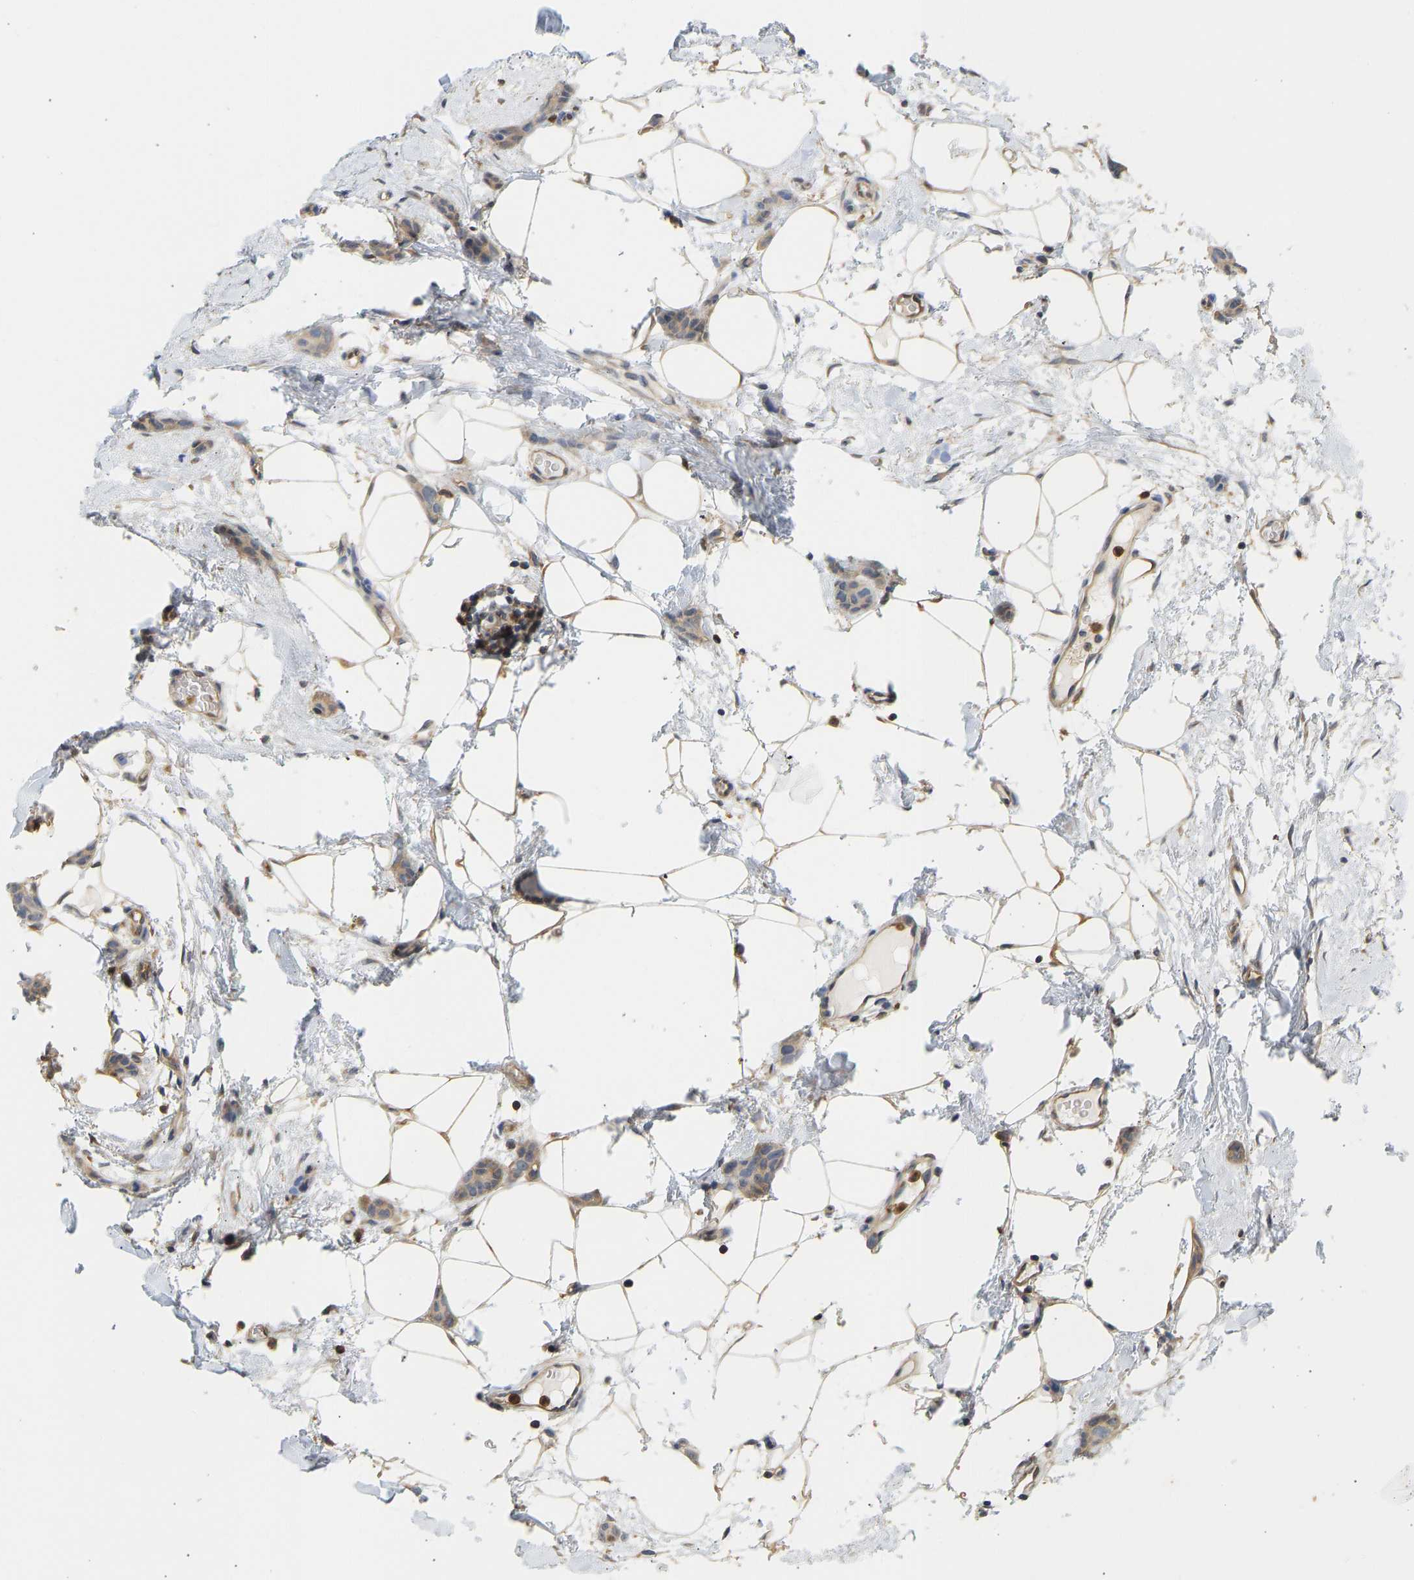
{"staining": {"intensity": "weak", "quantity": ">75%", "location": "cytoplasmic/membranous"}, "tissue": "breast cancer", "cell_type": "Tumor cells", "image_type": "cancer", "snomed": [{"axis": "morphology", "description": "Lobular carcinoma"}, {"axis": "topography", "description": "Skin"}, {"axis": "topography", "description": "Breast"}], "caption": "Immunohistochemical staining of human breast lobular carcinoma reveals low levels of weak cytoplasmic/membranous protein staining in approximately >75% of tumor cells. (Brightfield microscopy of DAB IHC at high magnification).", "gene": "ENO1", "patient": {"sex": "female", "age": 46}}